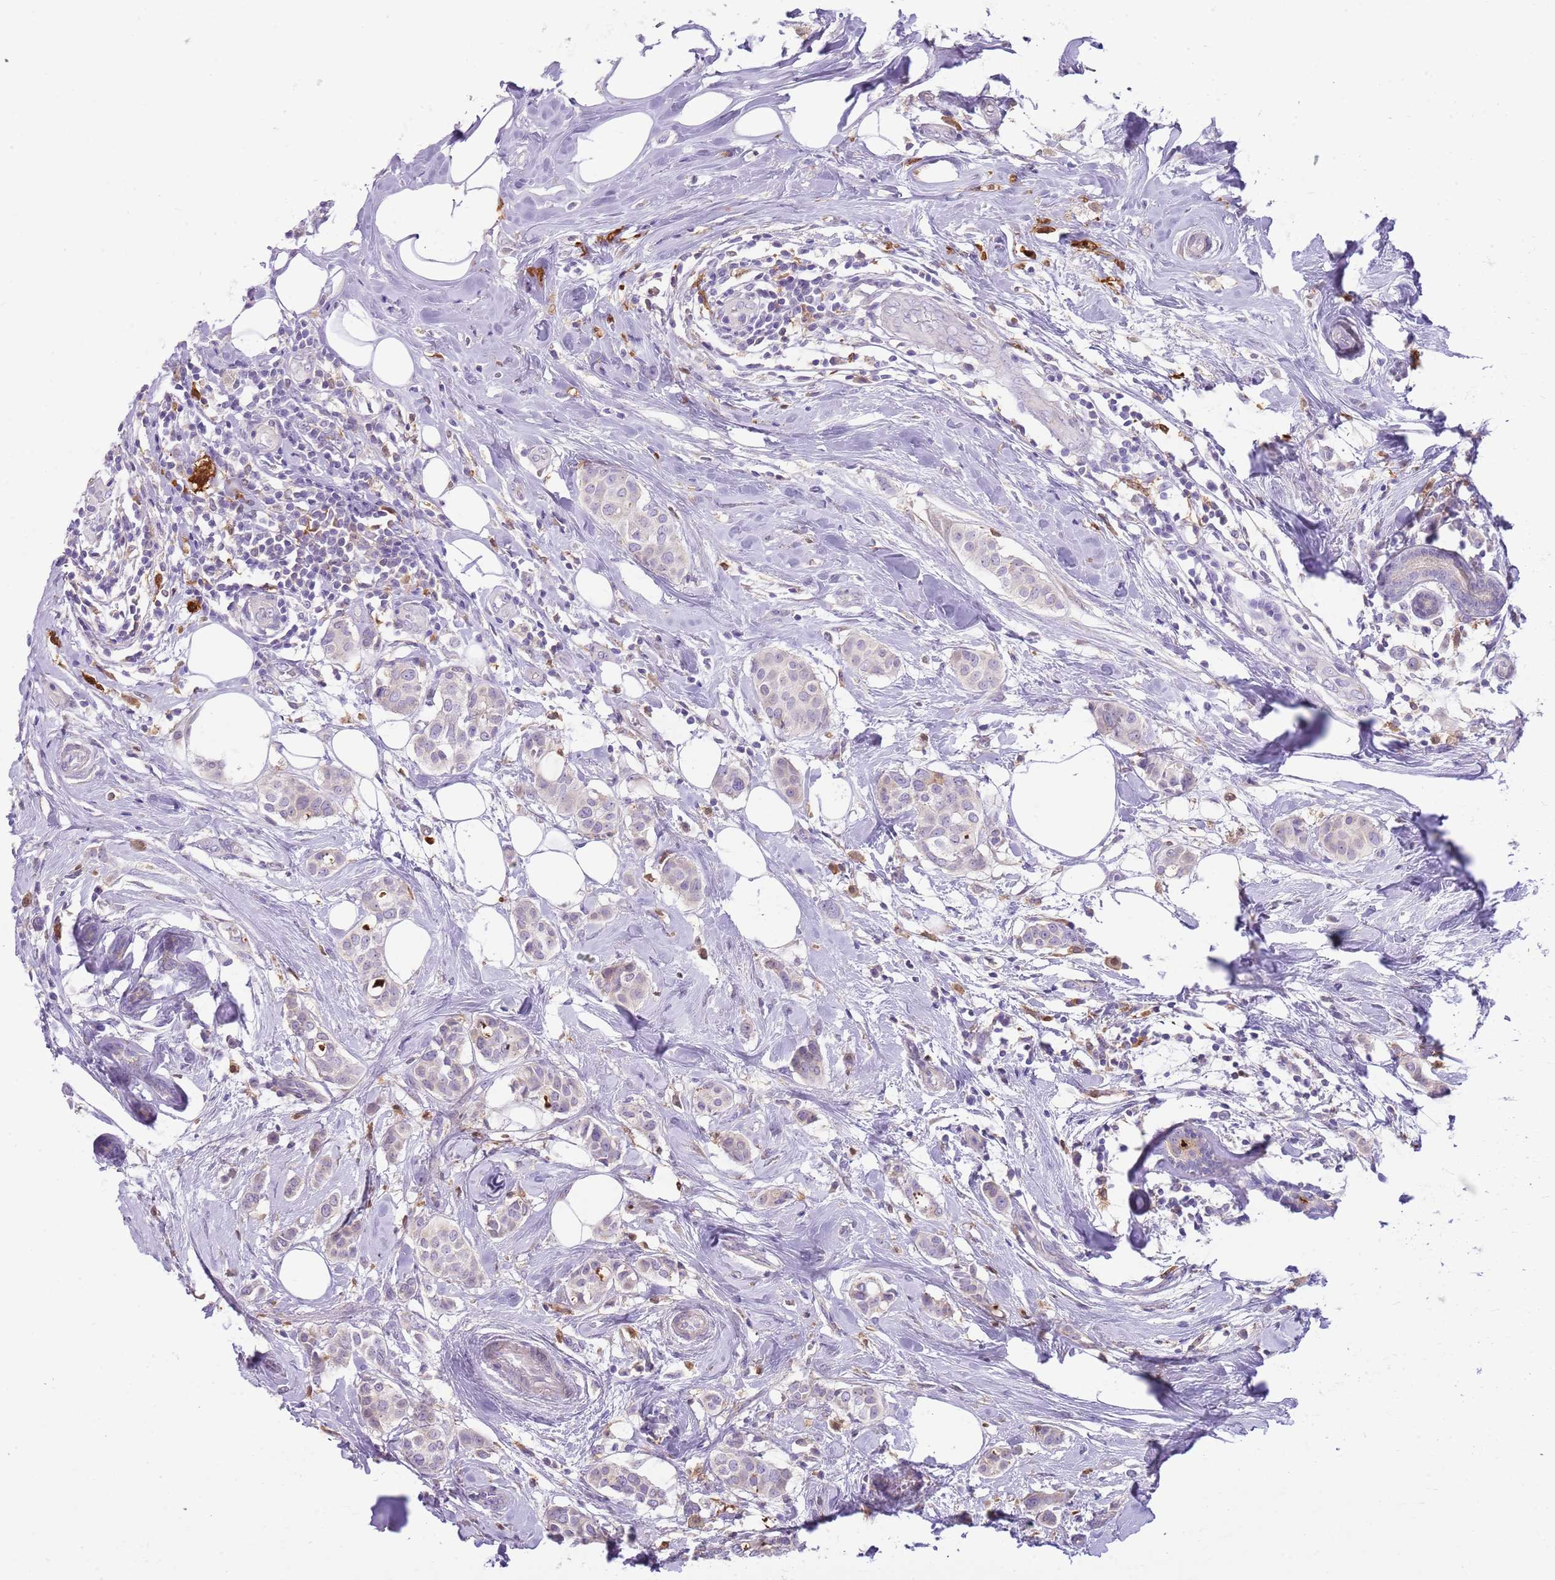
{"staining": {"intensity": "negative", "quantity": "none", "location": "none"}, "tissue": "breast cancer", "cell_type": "Tumor cells", "image_type": "cancer", "snomed": [{"axis": "morphology", "description": "Lobular carcinoma"}, {"axis": "topography", "description": "Breast"}], "caption": "This micrograph is of breast lobular carcinoma stained with immunohistochemistry (IHC) to label a protein in brown with the nuclei are counter-stained blue. There is no expression in tumor cells.", "gene": "DIPK1C", "patient": {"sex": "female", "age": 51}}